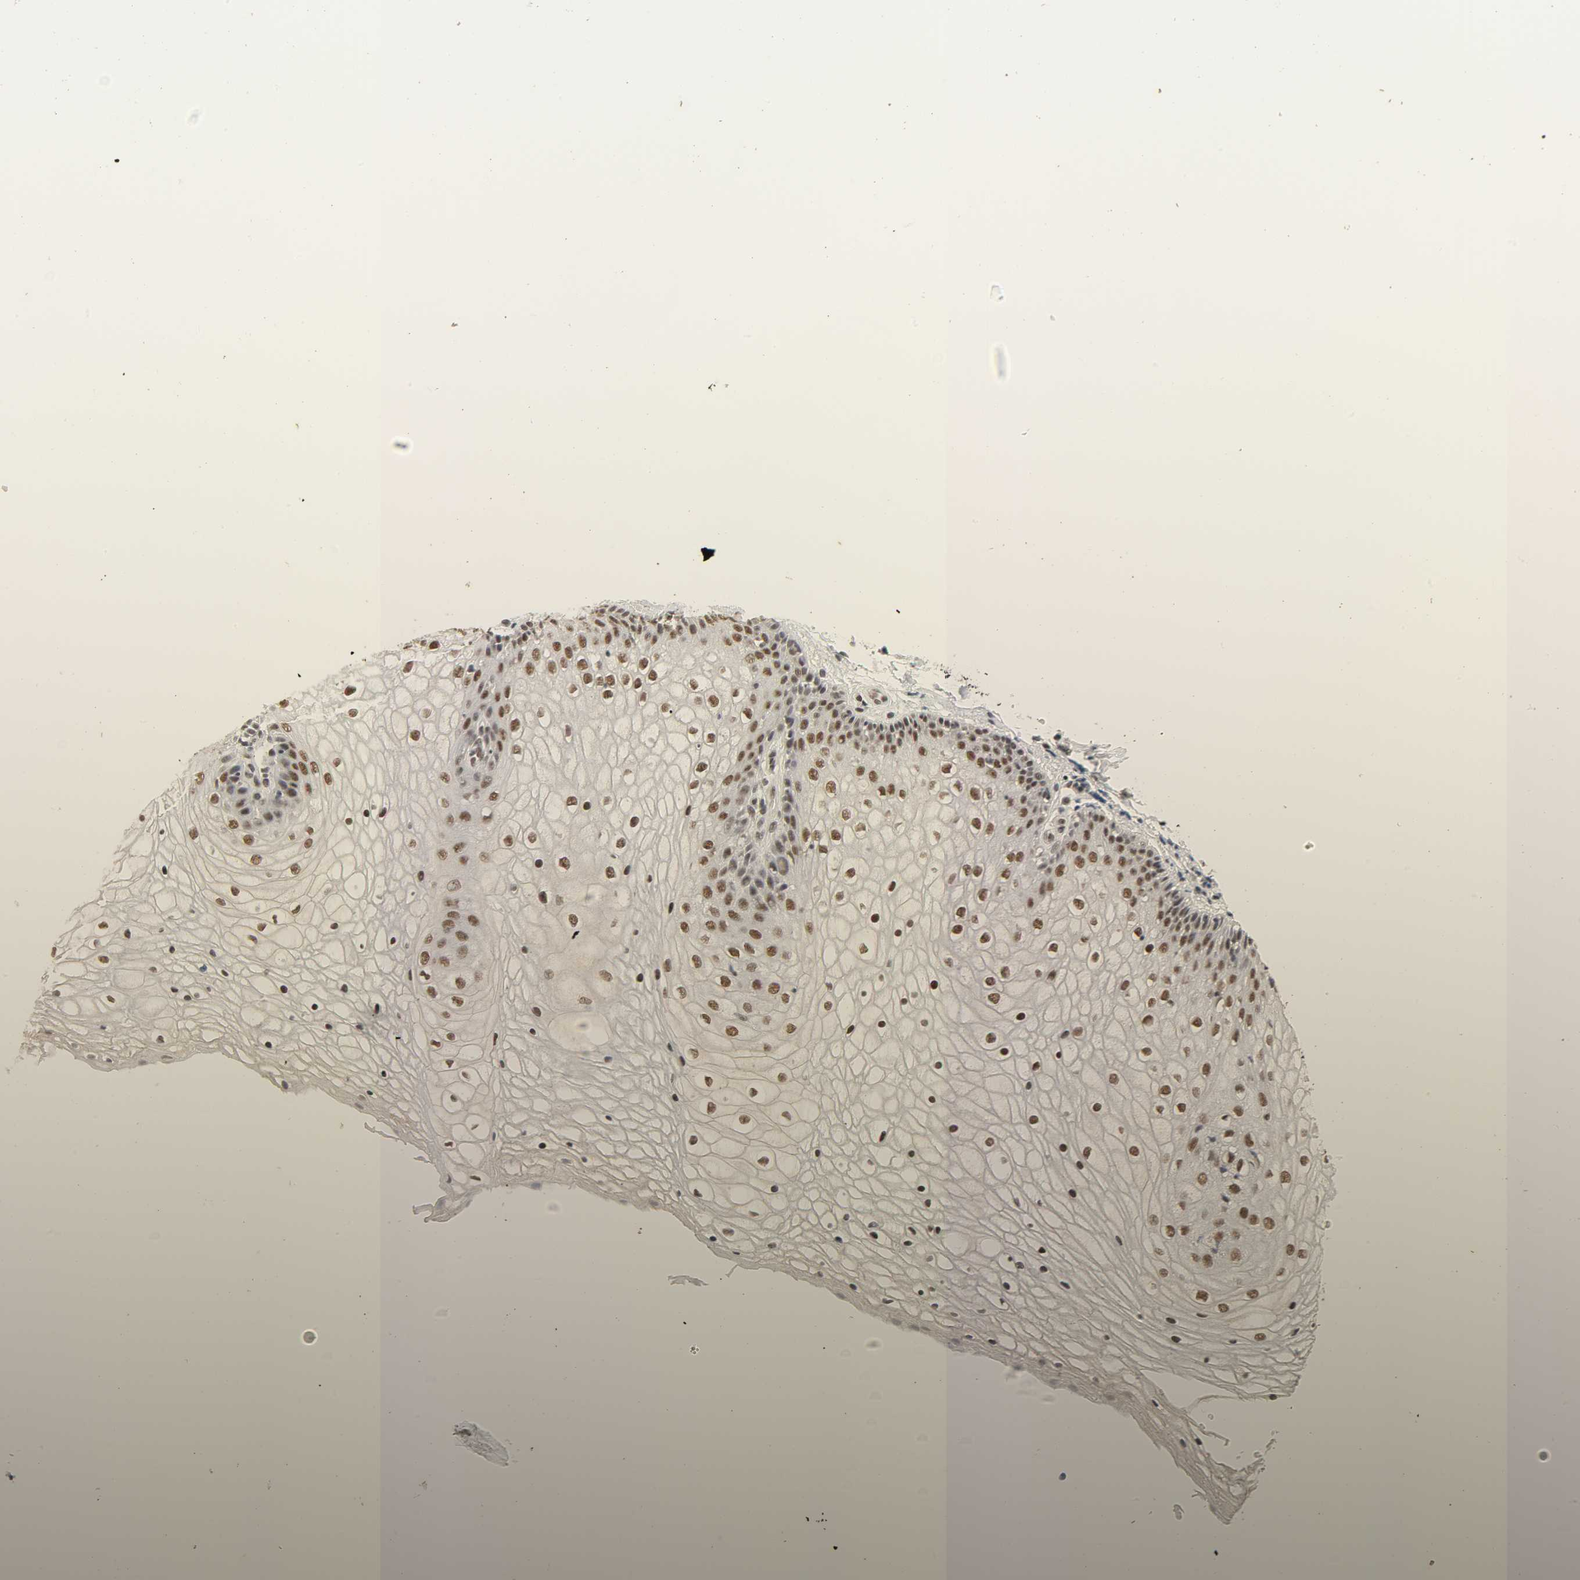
{"staining": {"intensity": "moderate", "quantity": ">75%", "location": "nuclear"}, "tissue": "vagina", "cell_type": "Squamous epithelial cells", "image_type": "normal", "snomed": [{"axis": "morphology", "description": "Normal tissue, NOS"}, {"axis": "topography", "description": "Vagina"}], "caption": "Benign vagina reveals moderate nuclear expression in about >75% of squamous epithelial cells, visualized by immunohistochemistry. Nuclei are stained in blue.", "gene": "NCOA6", "patient": {"sex": "female", "age": 34}}